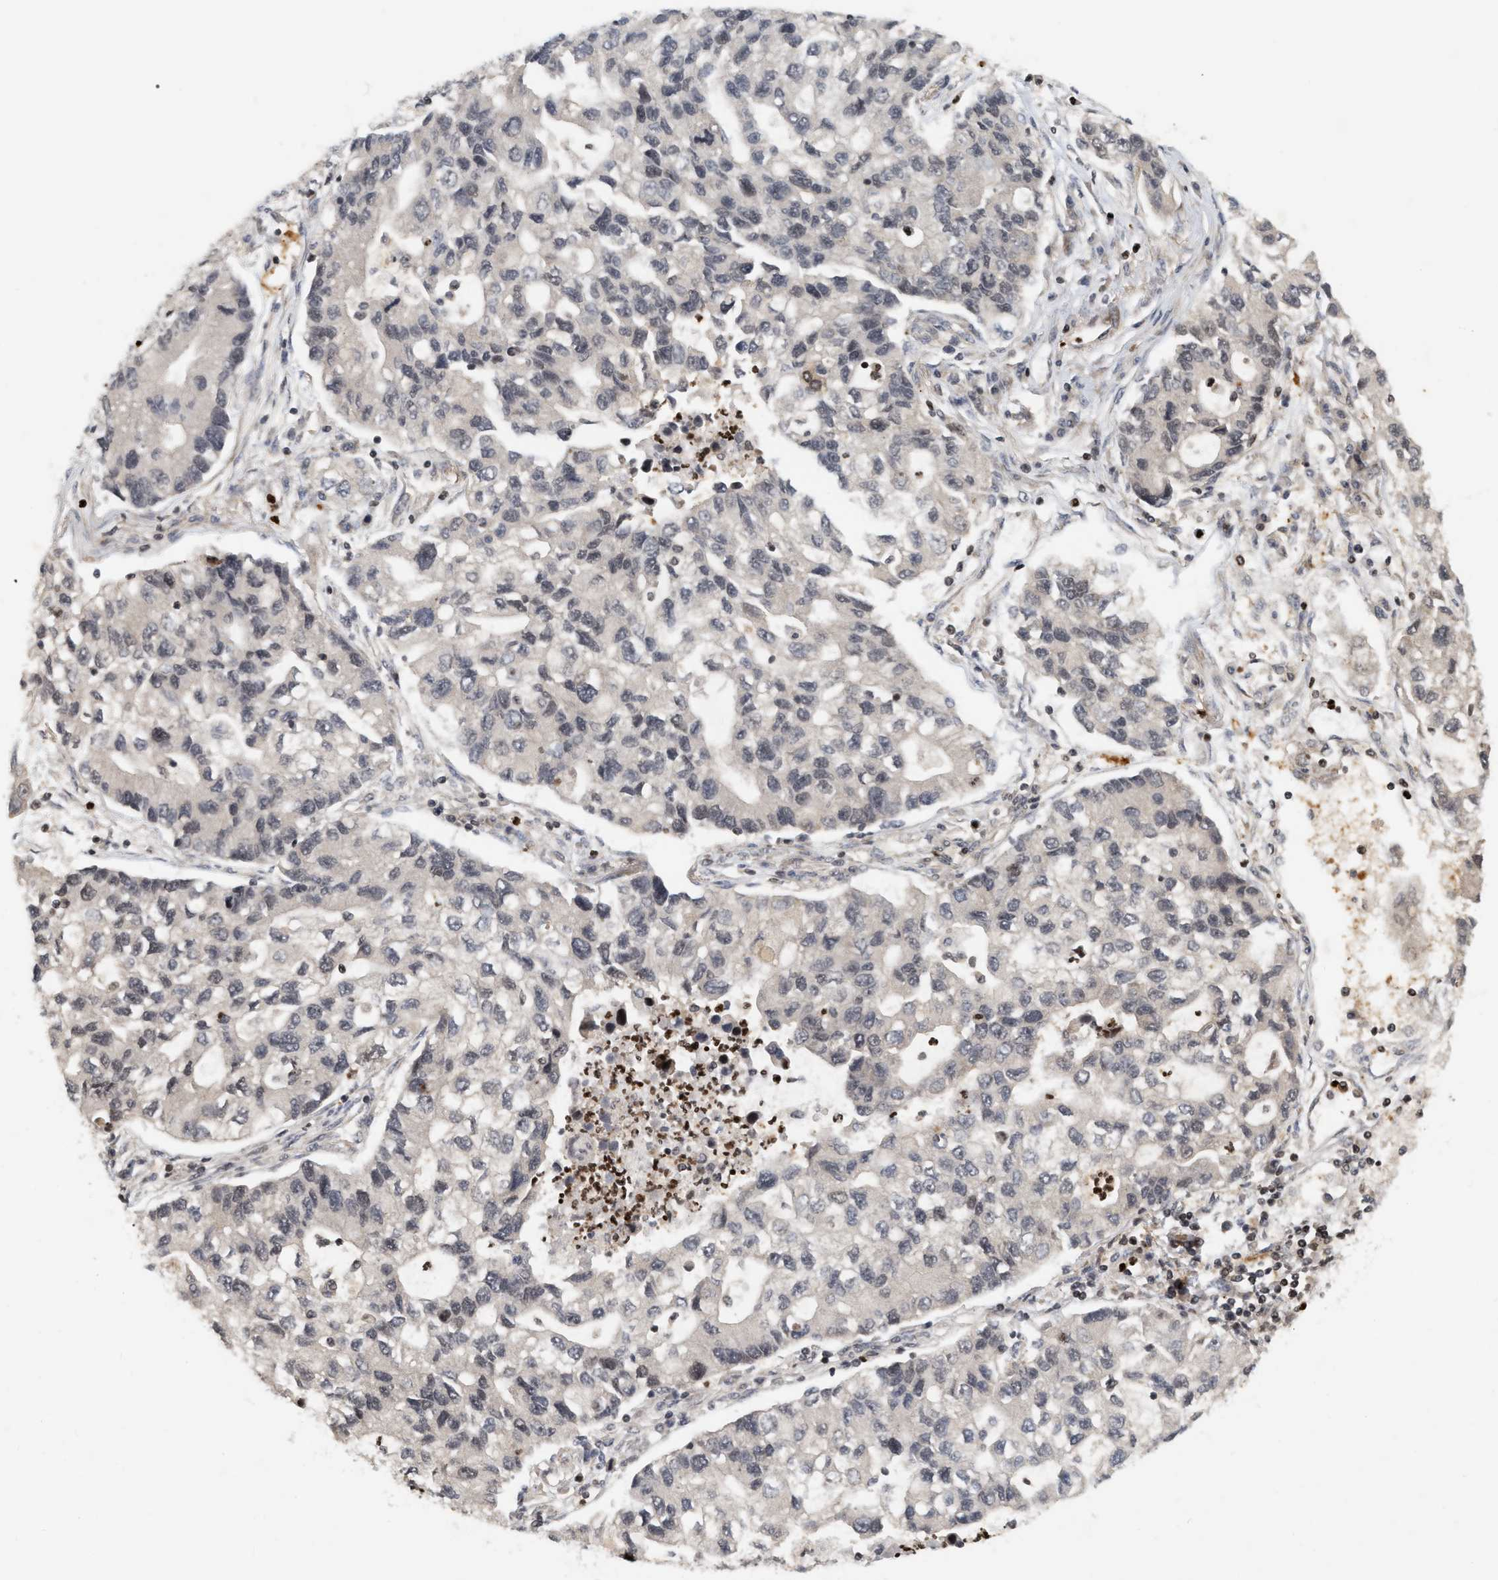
{"staining": {"intensity": "negative", "quantity": "none", "location": "none"}, "tissue": "lung cancer", "cell_type": "Tumor cells", "image_type": "cancer", "snomed": [{"axis": "morphology", "description": "Adenocarcinoma, NOS"}, {"axis": "topography", "description": "Lung"}], "caption": "Lung cancer (adenocarcinoma) was stained to show a protein in brown. There is no significant expression in tumor cells.", "gene": "NFE2L2", "patient": {"sex": "female", "age": 51}}